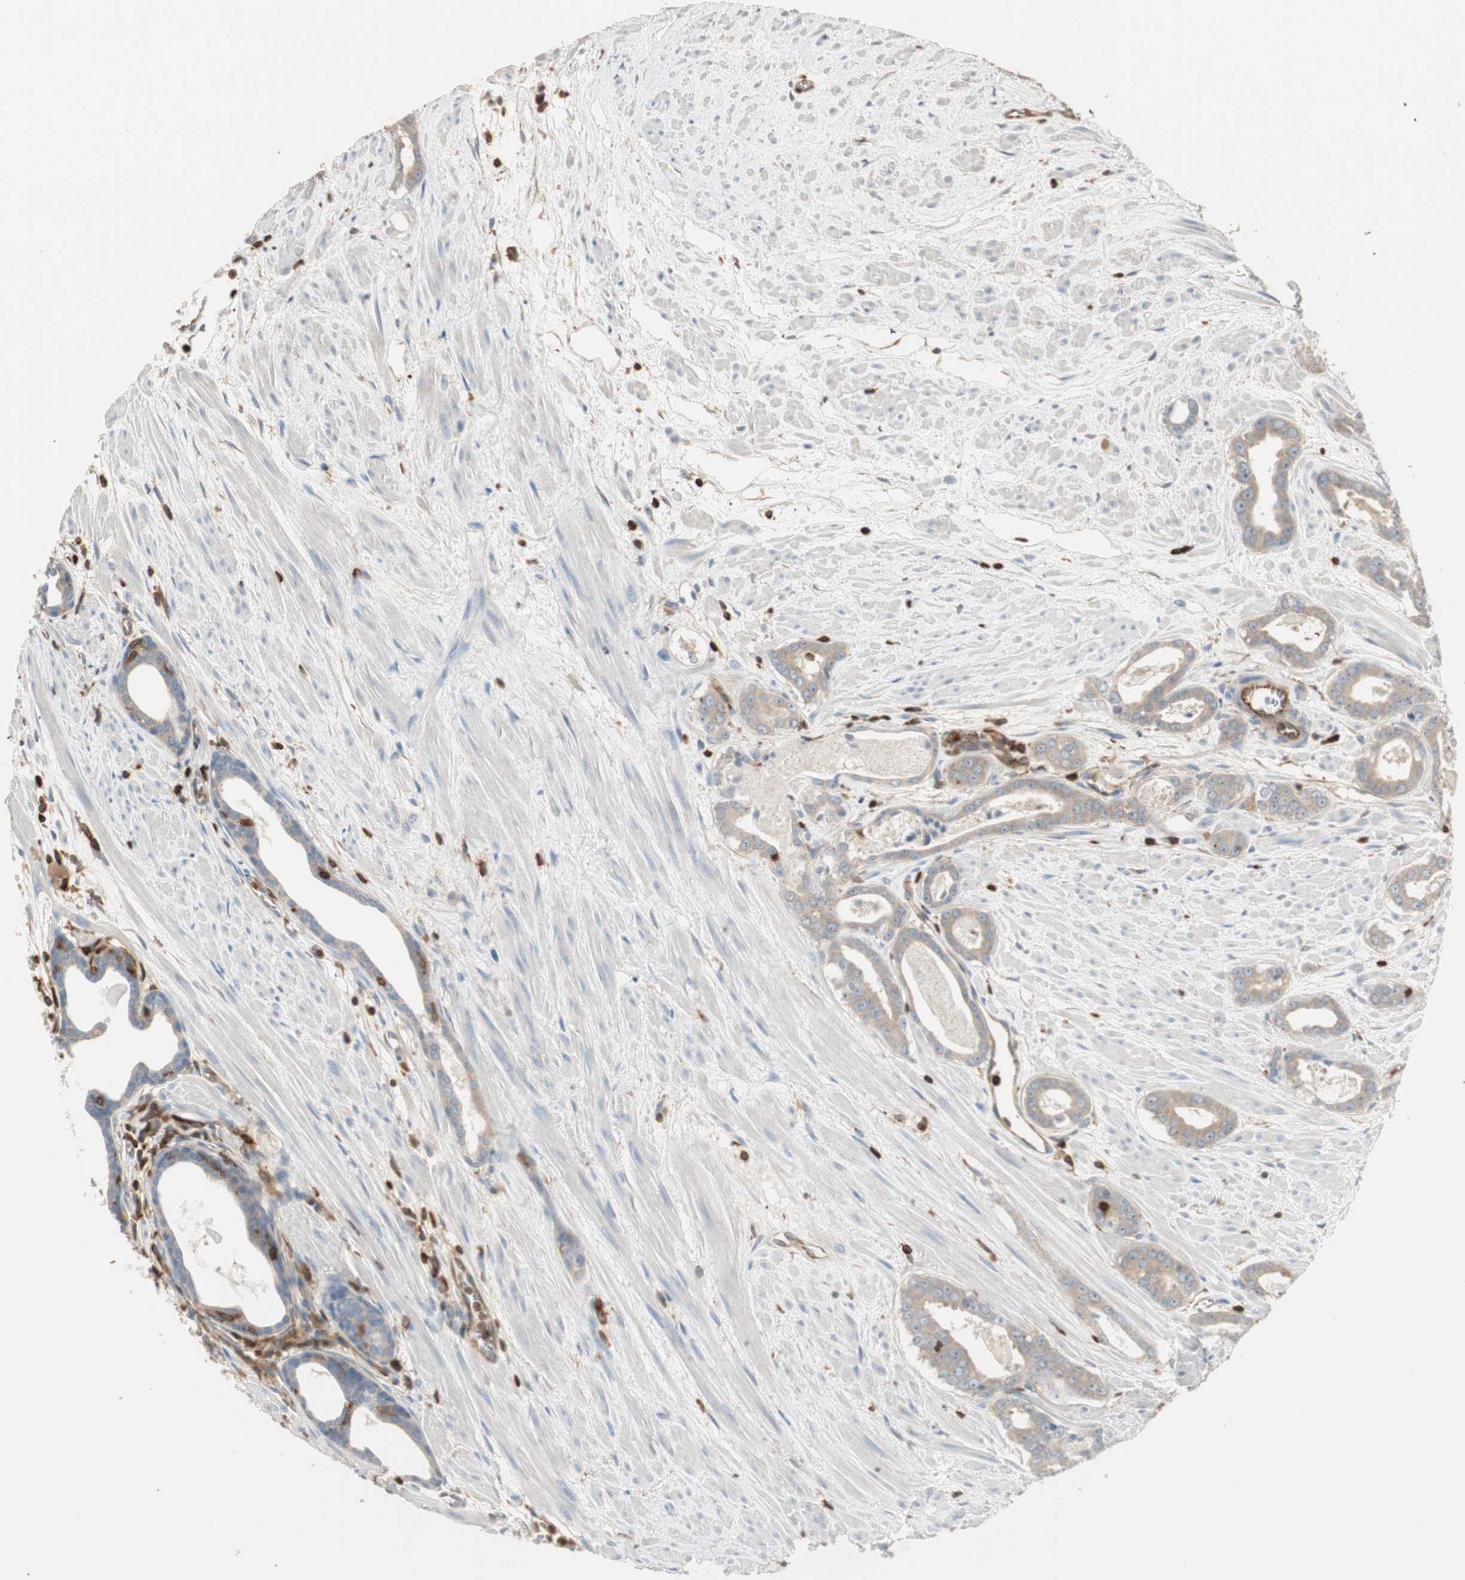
{"staining": {"intensity": "weak", "quantity": ">75%", "location": "cytoplasmic/membranous"}, "tissue": "prostate cancer", "cell_type": "Tumor cells", "image_type": "cancer", "snomed": [{"axis": "morphology", "description": "Adenocarcinoma, Low grade"}, {"axis": "topography", "description": "Prostate"}], "caption": "Immunohistochemistry (IHC) photomicrograph of human adenocarcinoma (low-grade) (prostate) stained for a protein (brown), which shows low levels of weak cytoplasmic/membranous positivity in approximately >75% of tumor cells.", "gene": "CRLF3", "patient": {"sex": "male", "age": 57}}